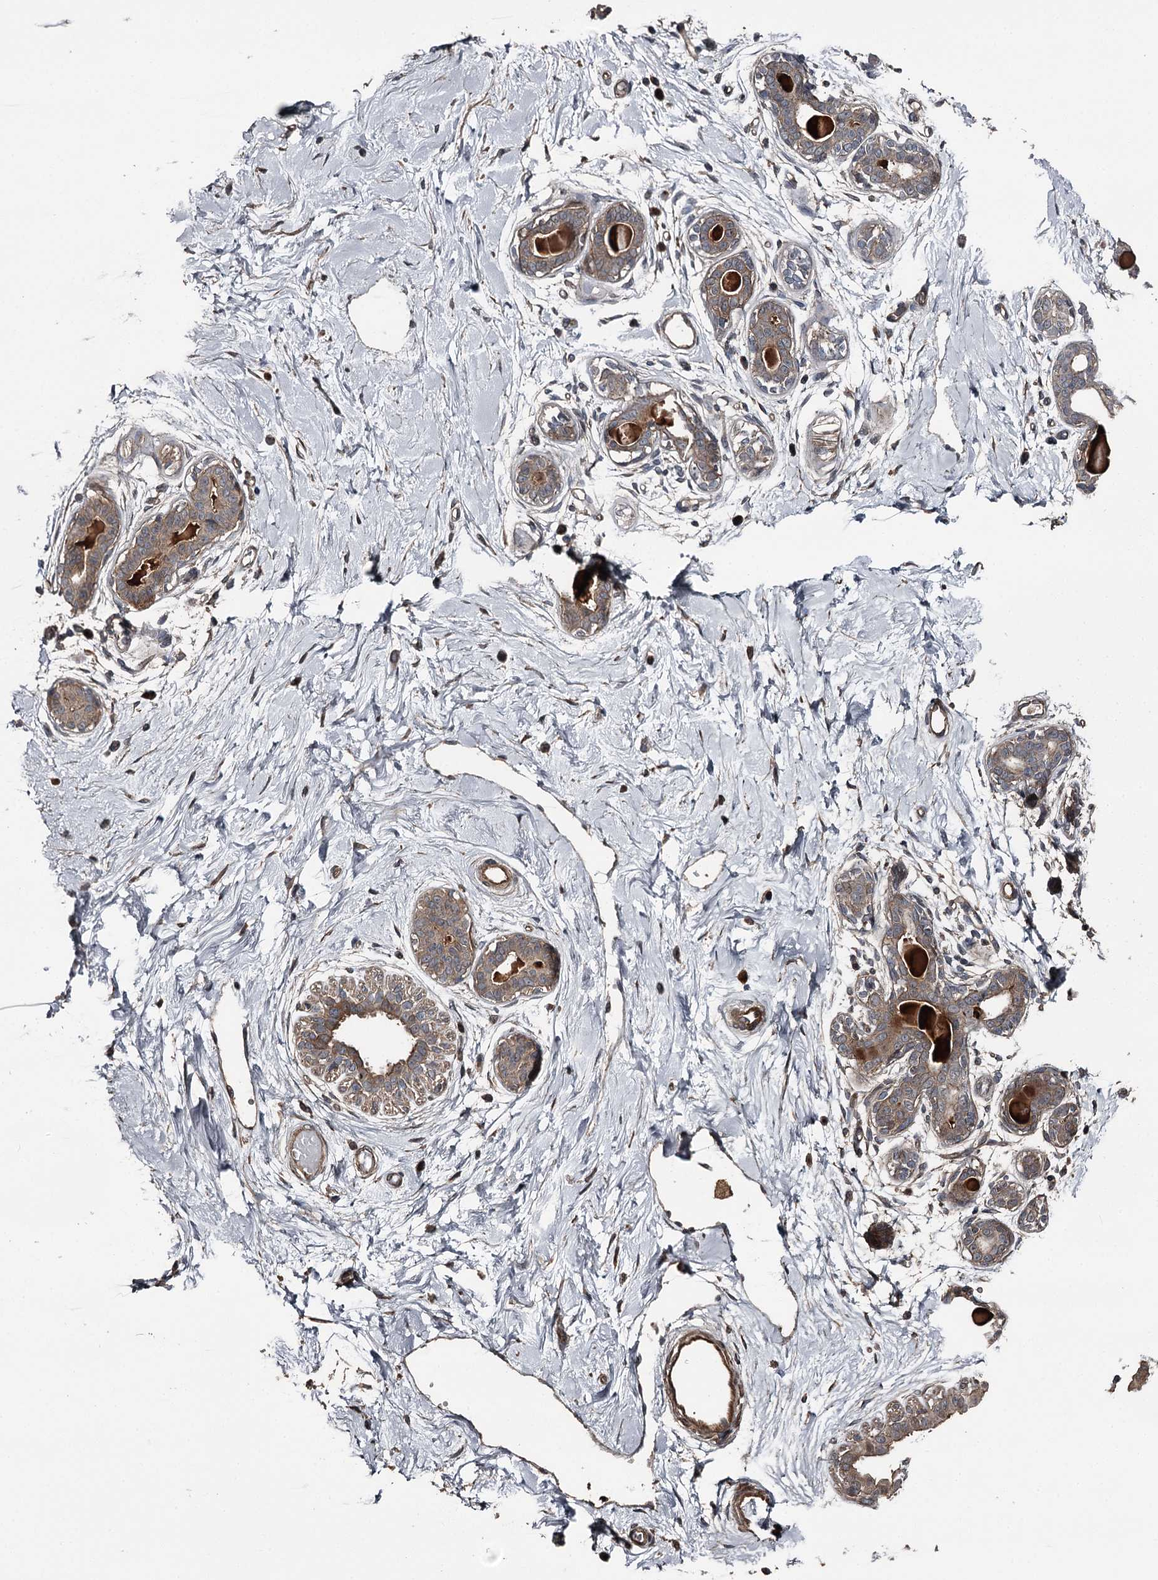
{"staining": {"intensity": "moderate", "quantity": ">75%", "location": "cytoplasmic/membranous"}, "tissue": "breast", "cell_type": "Adipocytes", "image_type": "normal", "snomed": [{"axis": "morphology", "description": "Normal tissue, NOS"}, {"axis": "topography", "description": "Breast"}], "caption": "Immunohistochemistry (IHC) photomicrograph of benign breast stained for a protein (brown), which shows medium levels of moderate cytoplasmic/membranous expression in approximately >75% of adipocytes.", "gene": "RAB21", "patient": {"sex": "female", "age": 45}}